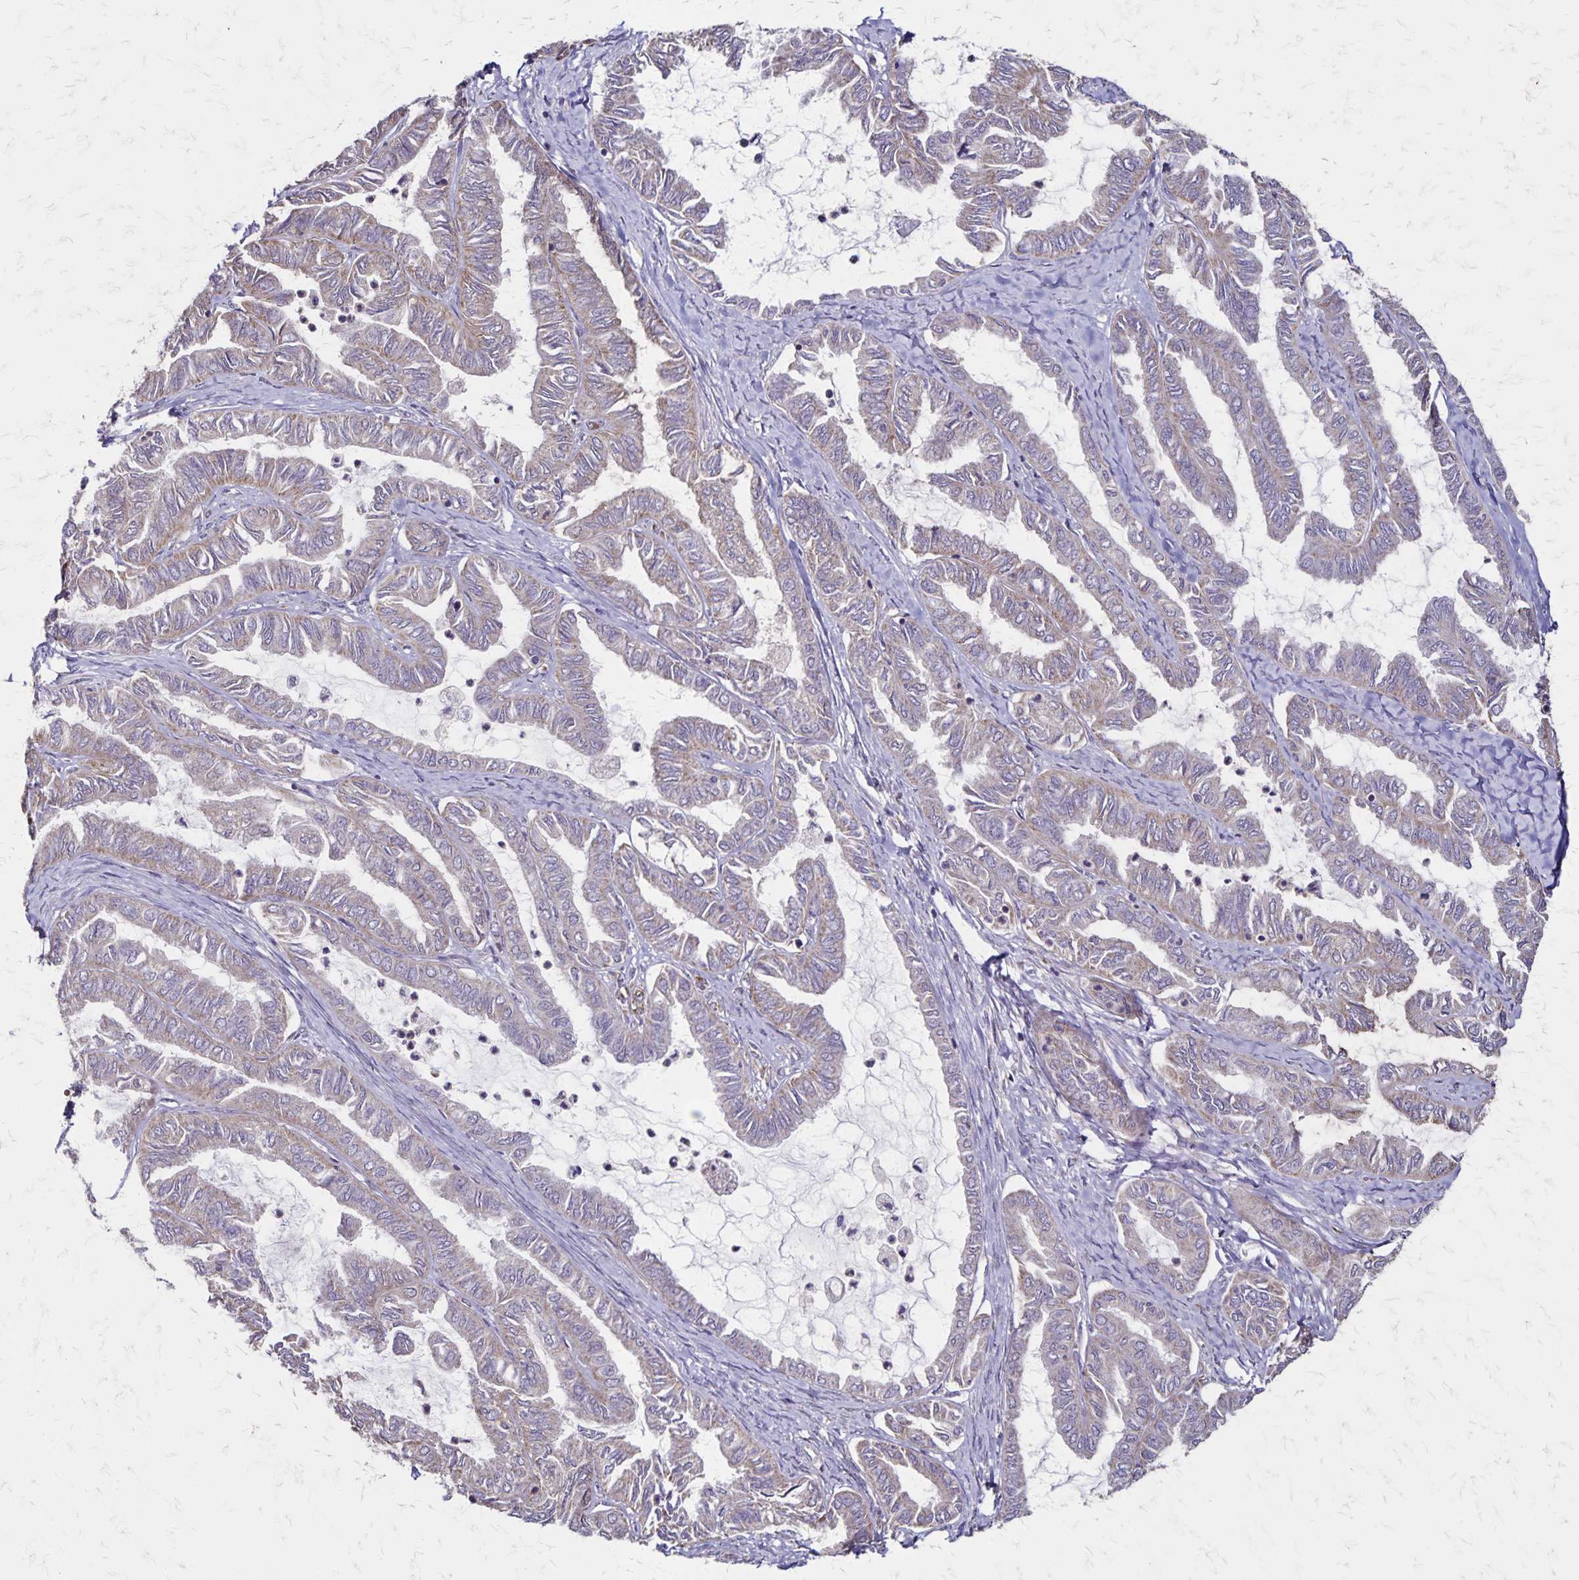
{"staining": {"intensity": "weak", "quantity": "<25%", "location": "cytoplasmic/membranous"}, "tissue": "ovarian cancer", "cell_type": "Tumor cells", "image_type": "cancer", "snomed": [{"axis": "morphology", "description": "Carcinoma, endometroid"}, {"axis": "topography", "description": "Ovary"}], "caption": "IHC of ovarian cancer (endometroid carcinoma) shows no staining in tumor cells.", "gene": "NFS1", "patient": {"sex": "female", "age": 70}}